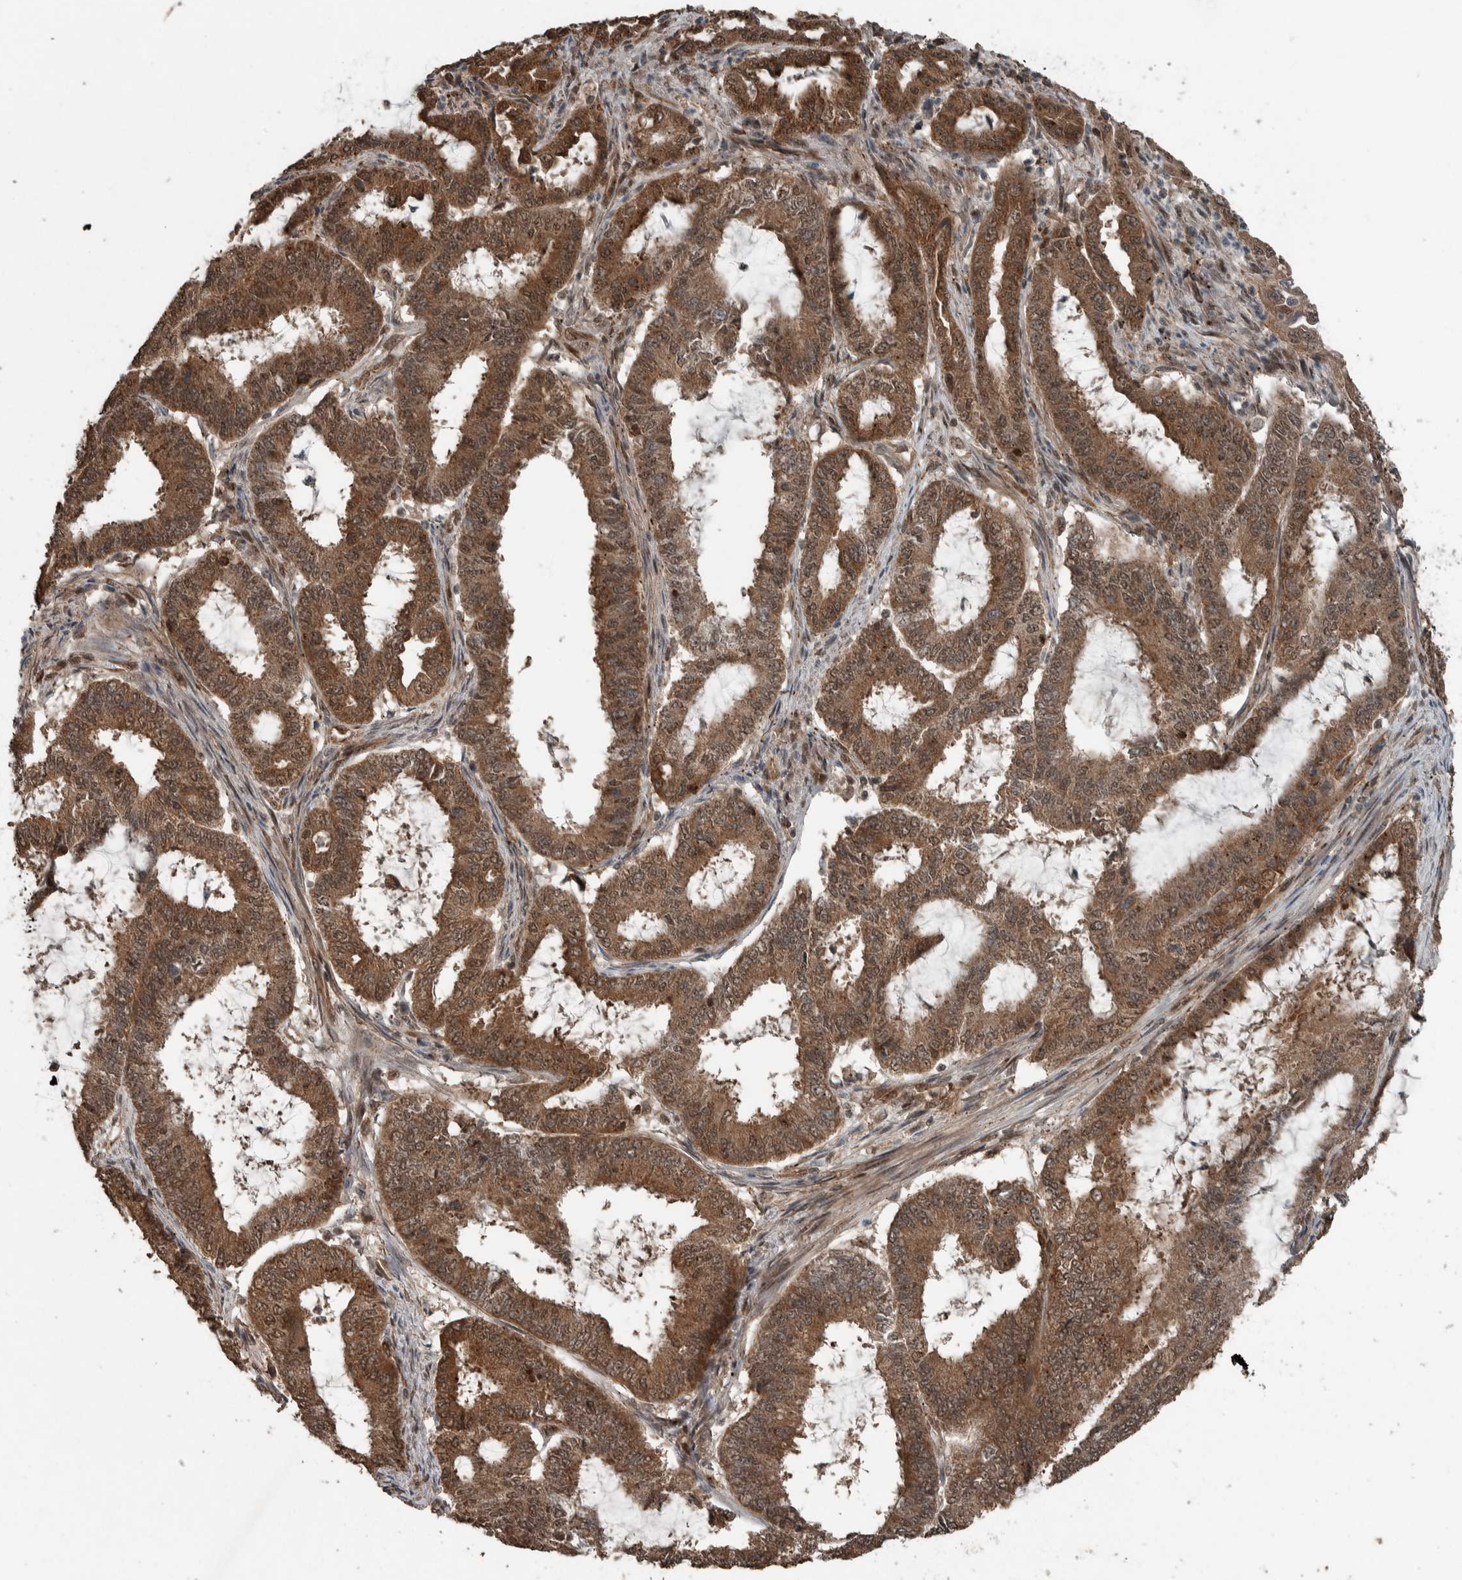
{"staining": {"intensity": "moderate", "quantity": ">75%", "location": "cytoplasmic/membranous"}, "tissue": "endometrial cancer", "cell_type": "Tumor cells", "image_type": "cancer", "snomed": [{"axis": "morphology", "description": "Adenocarcinoma, NOS"}, {"axis": "topography", "description": "Endometrium"}], "caption": "Human endometrial cancer stained with a brown dye reveals moderate cytoplasmic/membranous positive expression in about >75% of tumor cells.", "gene": "MYO1E", "patient": {"sex": "female", "age": 51}}